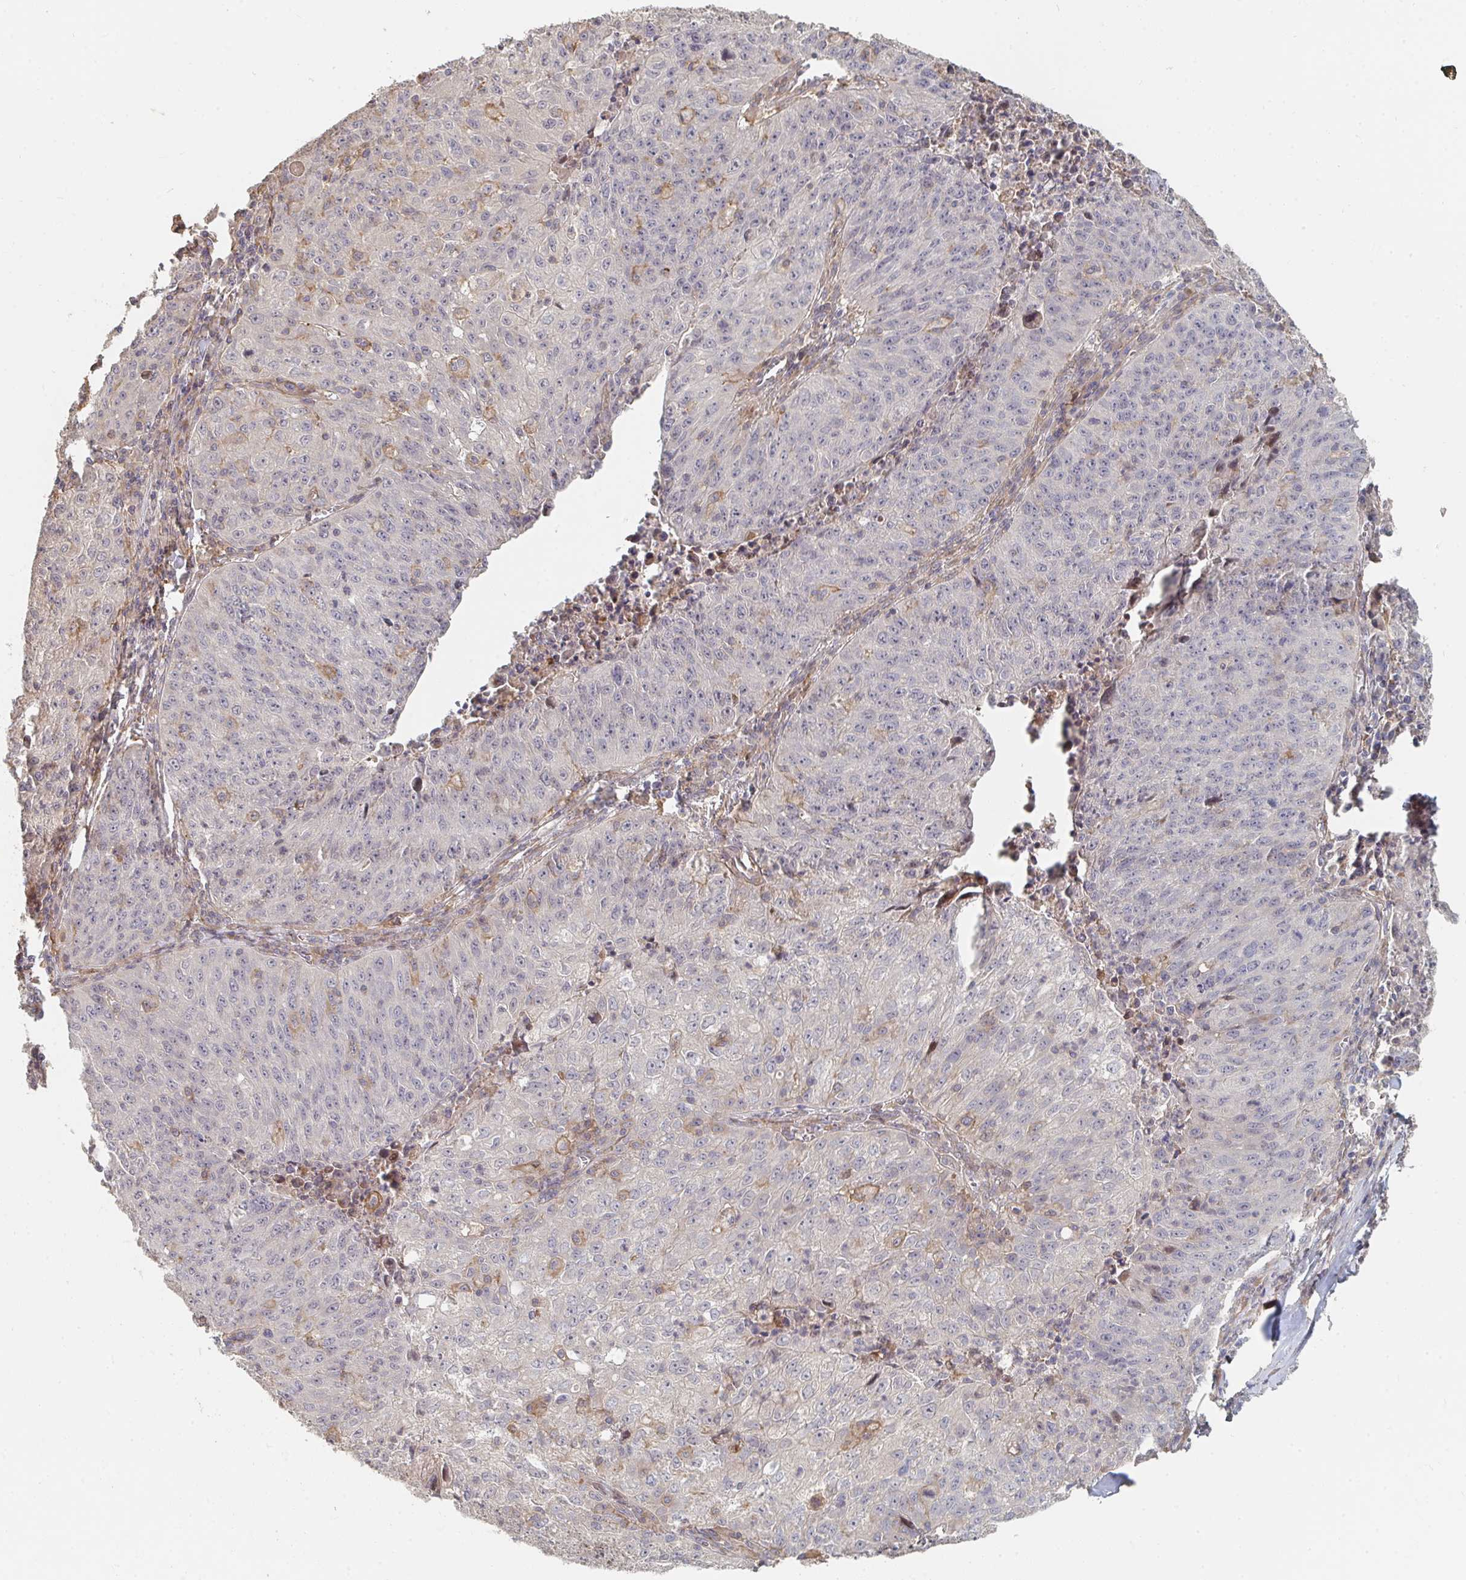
{"staining": {"intensity": "negative", "quantity": "none", "location": "none"}, "tissue": "lung cancer", "cell_type": "Tumor cells", "image_type": "cancer", "snomed": [{"axis": "morphology", "description": "Squamous cell carcinoma, NOS"}, {"axis": "morphology", "description": "Squamous cell carcinoma, metastatic, NOS"}, {"axis": "topography", "description": "Bronchus"}, {"axis": "topography", "description": "Lung"}], "caption": "There is no significant positivity in tumor cells of lung metastatic squamous cell carcinoma.", "gene": "PTEN", "patient": {"sex": "male", "age": 62}}